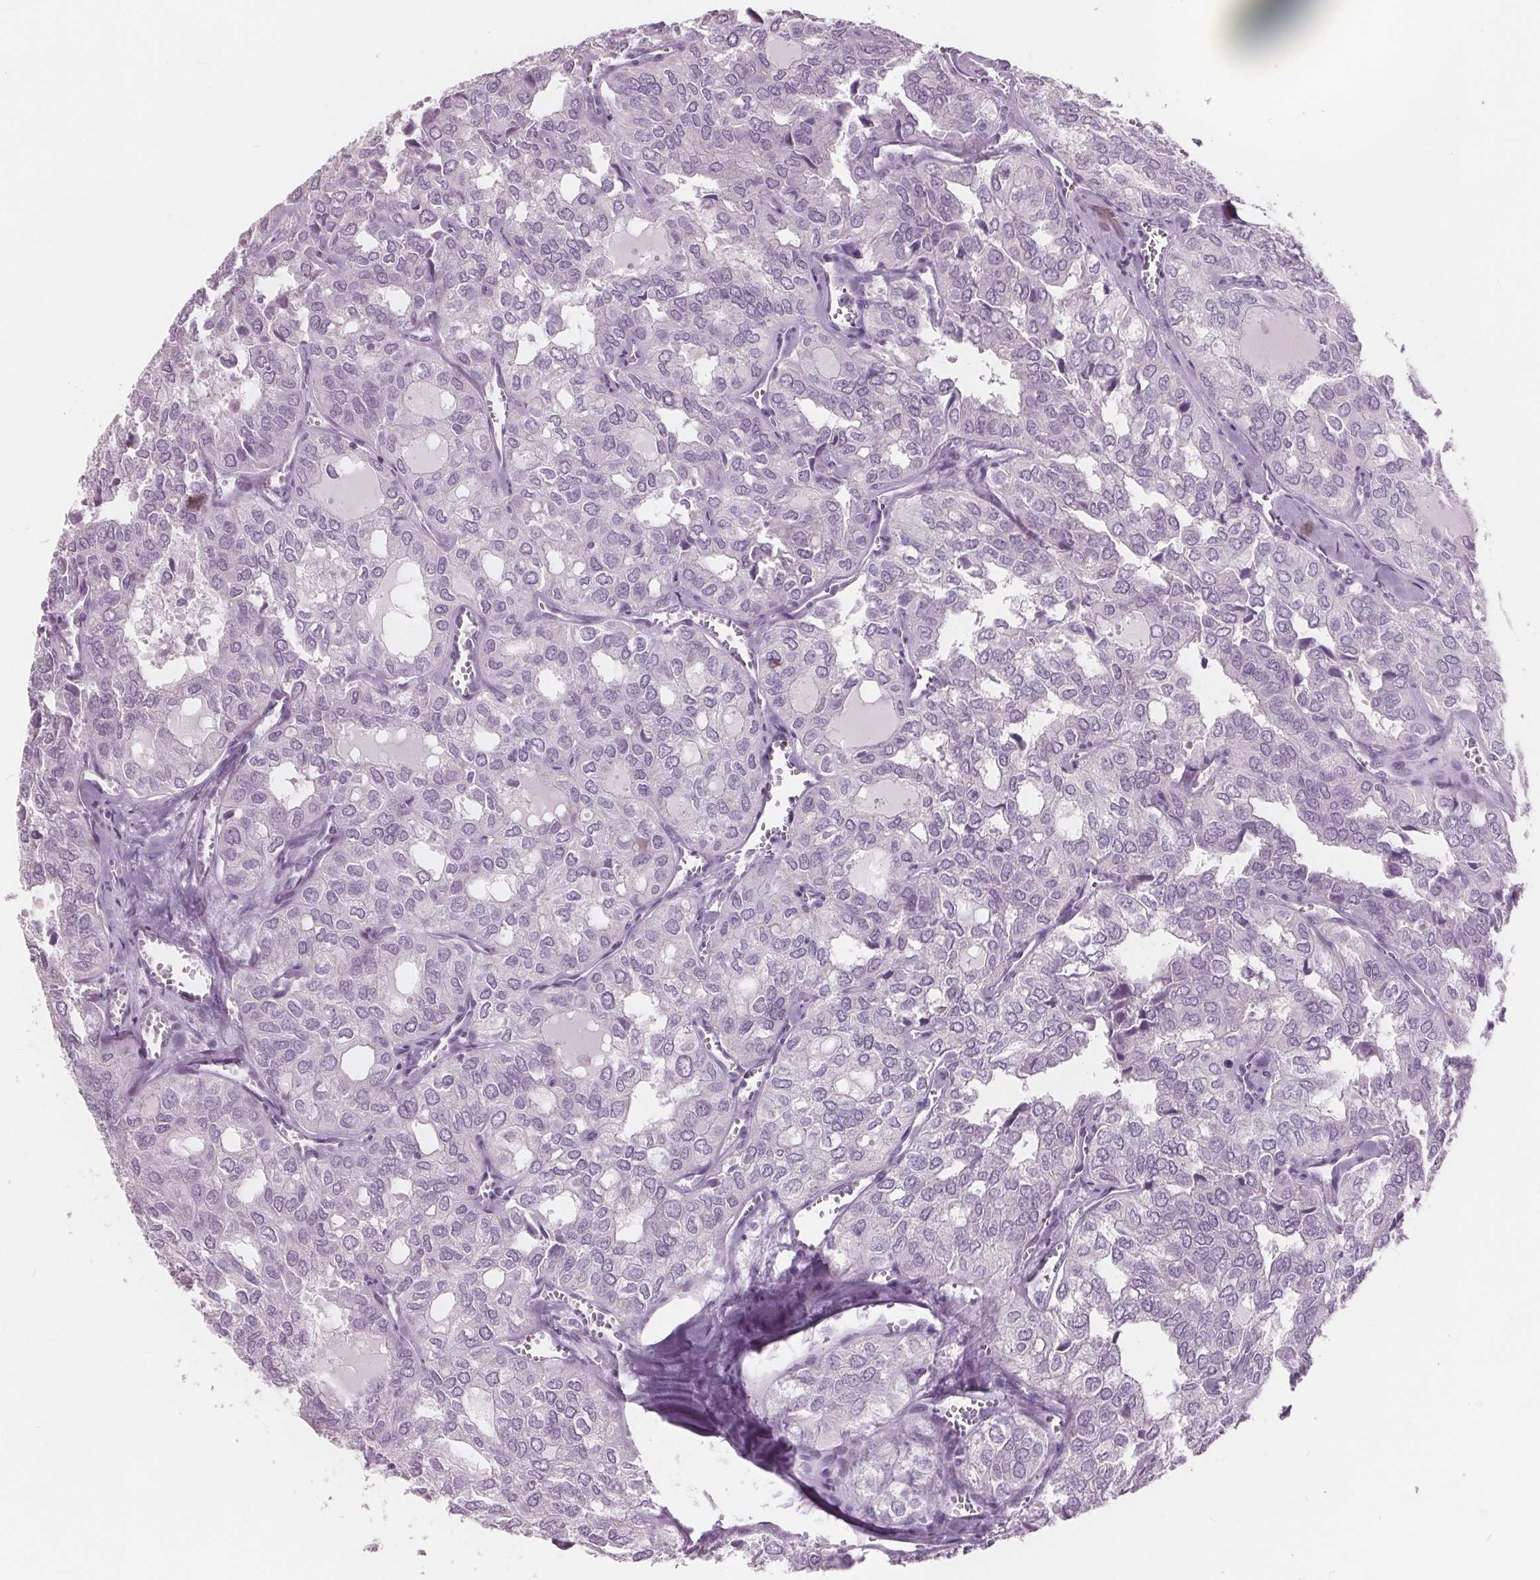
{"staining": {"intensity": "negative", "quantity": "none", "location": "none"}, "tissue": "thyroid cancer", "cell_type": "Tumor cells", "image_type": "cancer", "snomed": [{"axis": "morphology", "description": "Follicular adenoma carcinoma, NOS"}, {"axis": "topography", "description": "Thyroid gland"}], "caption": "A high-resolution micrograph shows immunohistochemistry (IHC) staining of thyroid cancer (follicular adenoma carcinoma), which displays no significant staining in tumor cells. (IHC, brightfield microscopy, high magnification).", "gene": "AMBP", "patient": {"sex": "male", "age": 75}}